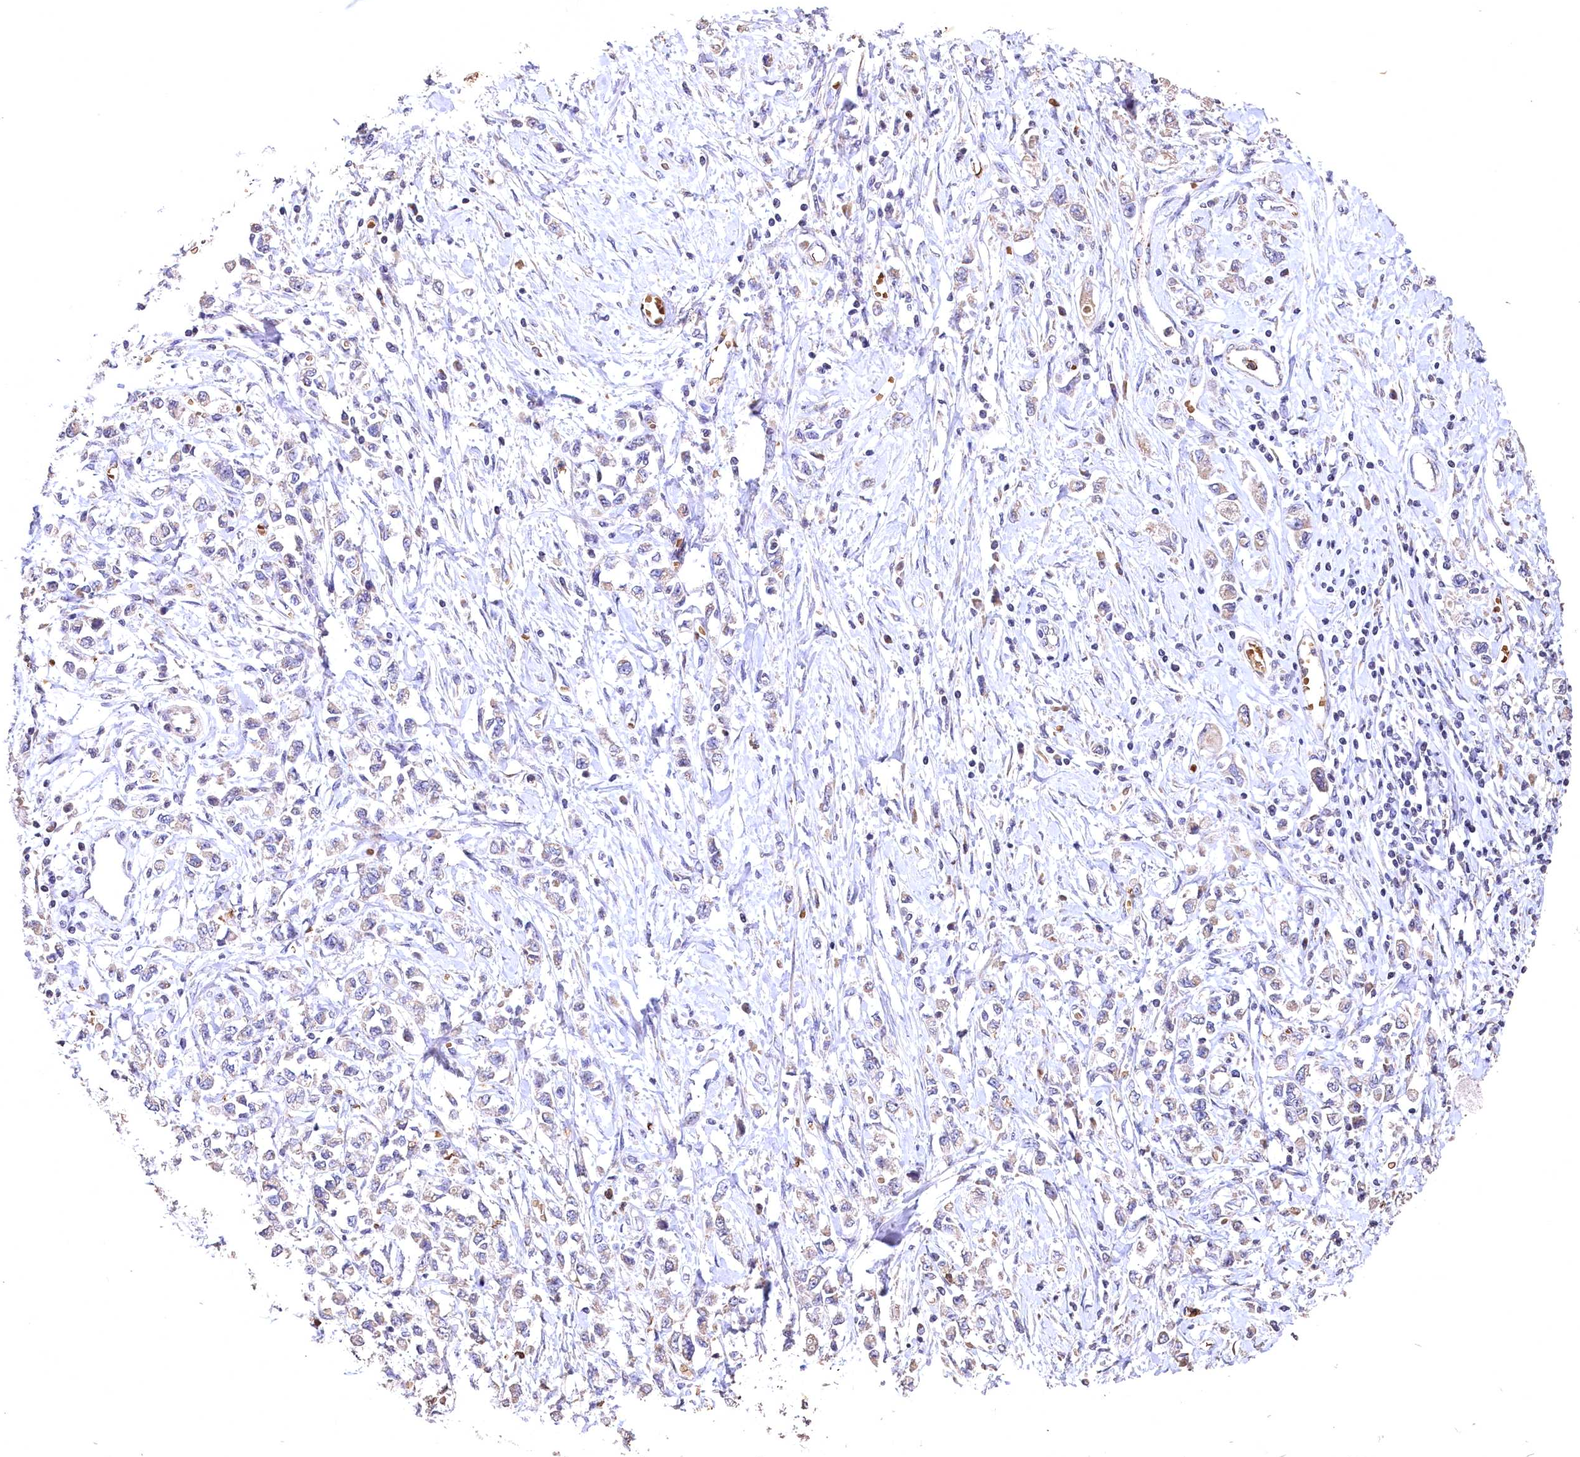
{"staining": {"intensity": "negative", "quantity": "none", "location": "none"}, "tissue": "stomach cancer", "cell_type": "Tumor cells", "image_type": "cancer", "snomed": [{"axis": "morphology", "description": "Adenocarcinoma, NOS"}, {"axis": "topography", "description": "Stomach"}], "caption": "Adenocarcinoma (stomach) was stained to show a protein in brown. There is no significant expression in tumor cells. (DAB (3,3'-diaminobenzidine) IHC with hematoxylin counter stain).", "gene": "SPTA1", "patient": {"sex": "female", "age": 76}}